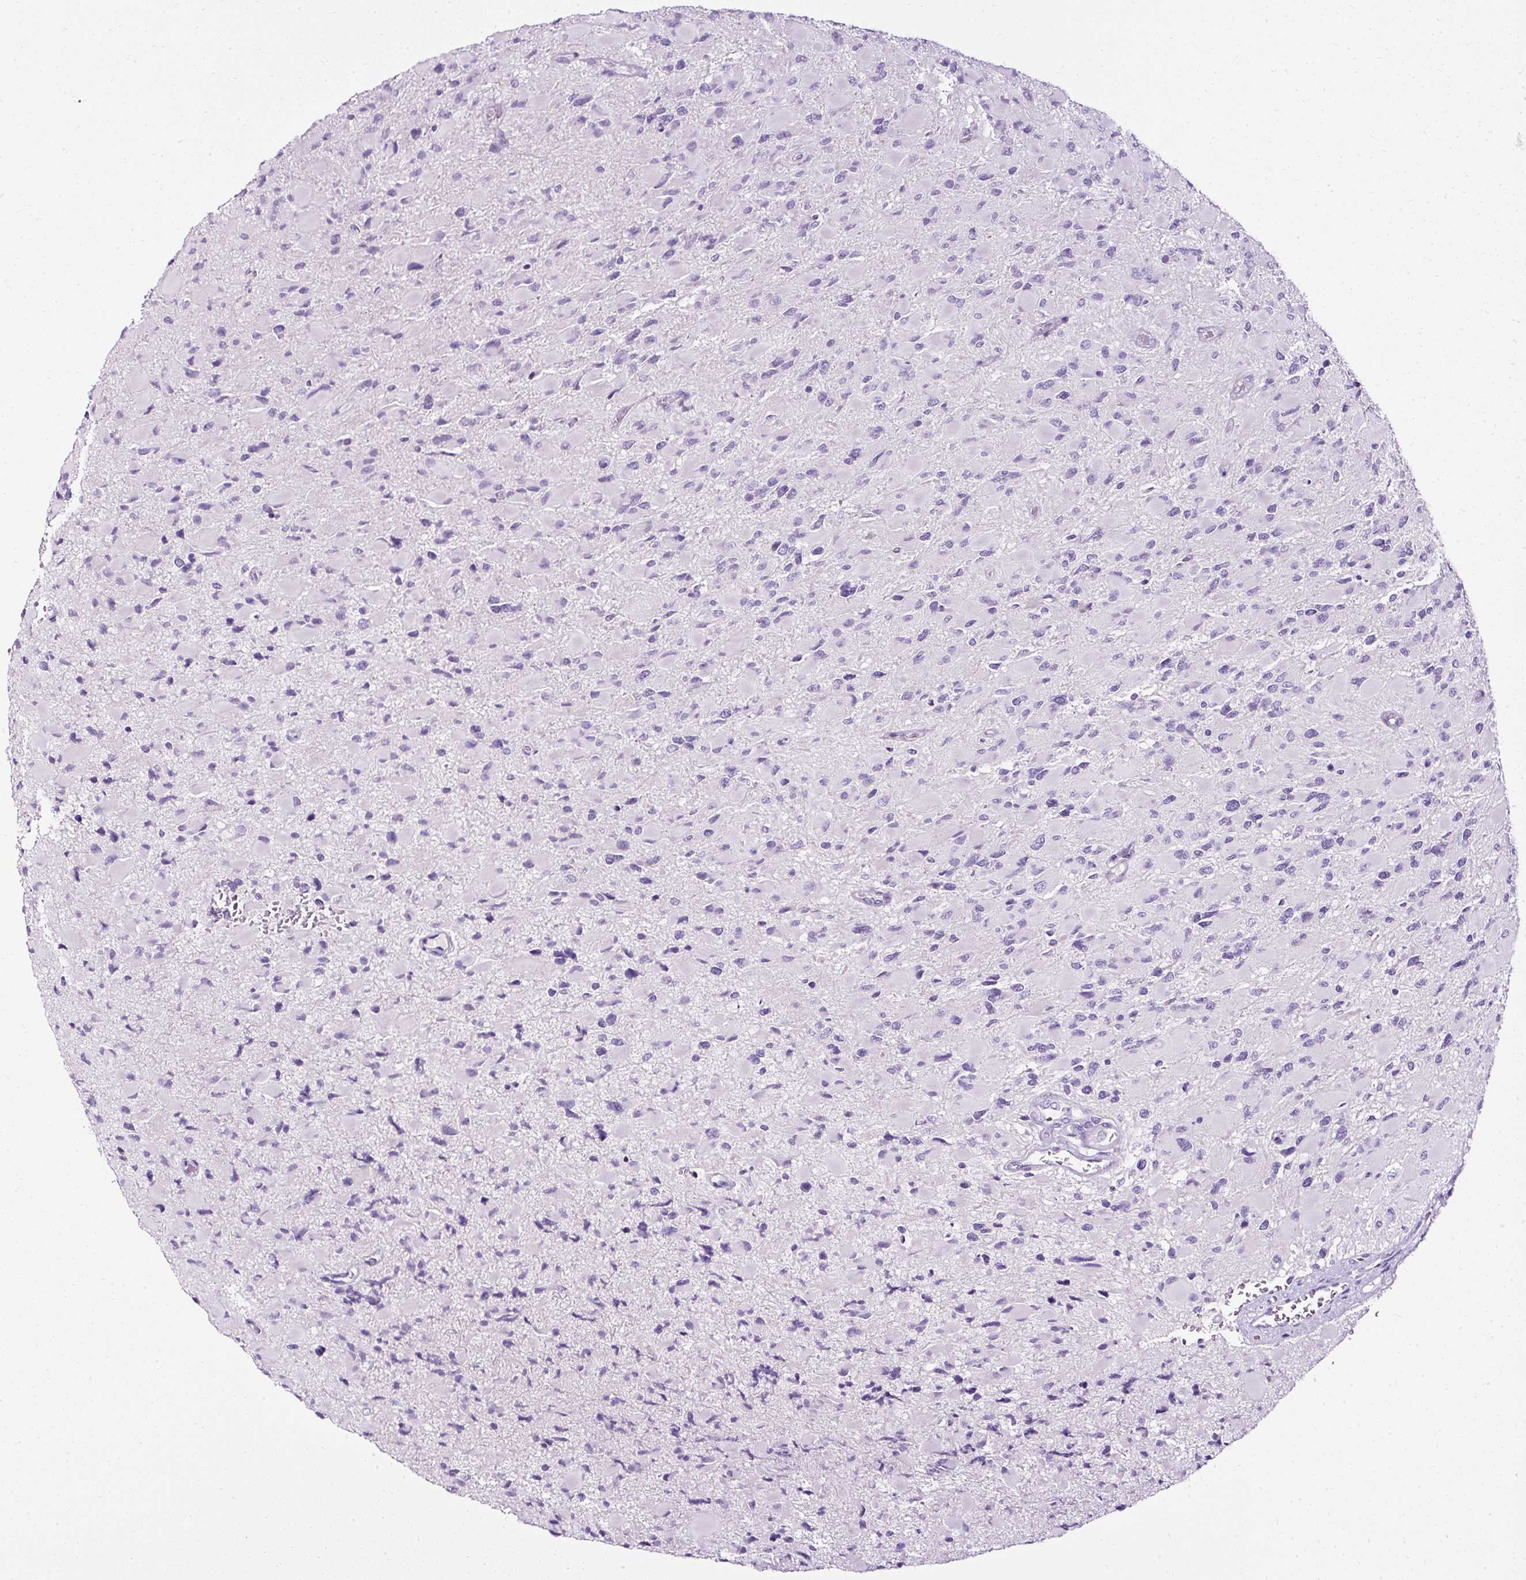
{"staining": {"intensity": "negative", "quantity": "none", "location": "none"}, "tissue": "glioma", "cell_type": "Tumor cells", "image_type": "cancer", "snomed": [{"axis": "morphology", "description": "Glioma, malignant, High grade"}, {"axis": "topography", "description": "Cerebral cortex"}], "caption": "Malignant glioma (high-grade) stained for a protein using immunohistochemistry (IHC) demonstrates no positivity tumor cells.", "gene": "ATP2A1", "patient": {"sex": "female", "age": 36}}